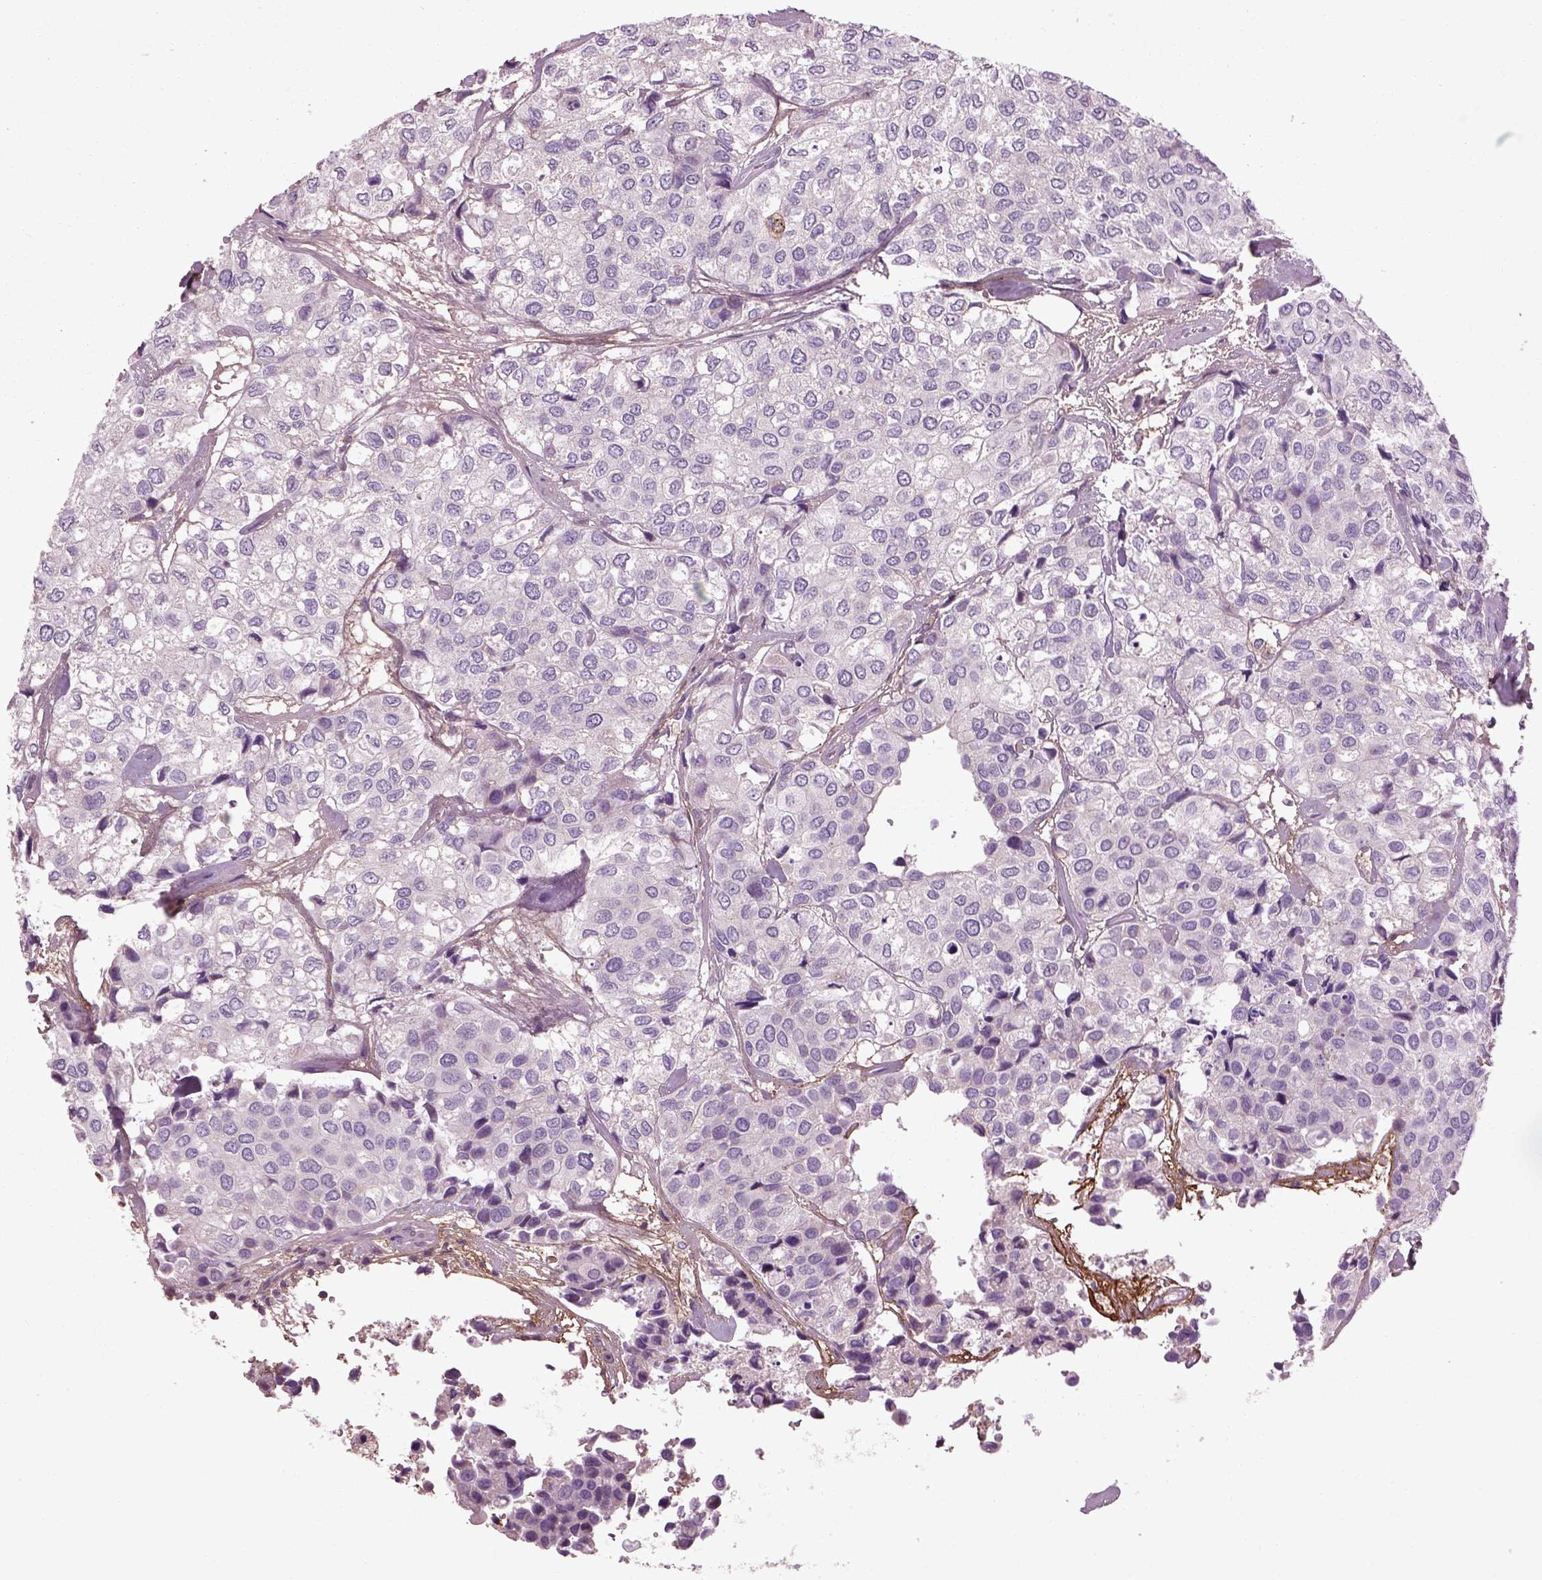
{"staining": {"intensity": "negative", "quantity": "none", "location": "none"}, "tissue": "urothelial cancer", "cell_type": "Tumor cells", "image_type": "cancer", "snomed": [{"axis": "morphology", "description": "Urothelial carcinoma, High grade"}, {"axis": "topography", "description": "Urinary bladder"}], "caption": "Immunohistochemical staining of high-grade urothelial carcinoma displays no significant staining in tumor cells.", "gene": "EMILIN2", "patient": {"sex": "male", "age": 73}}